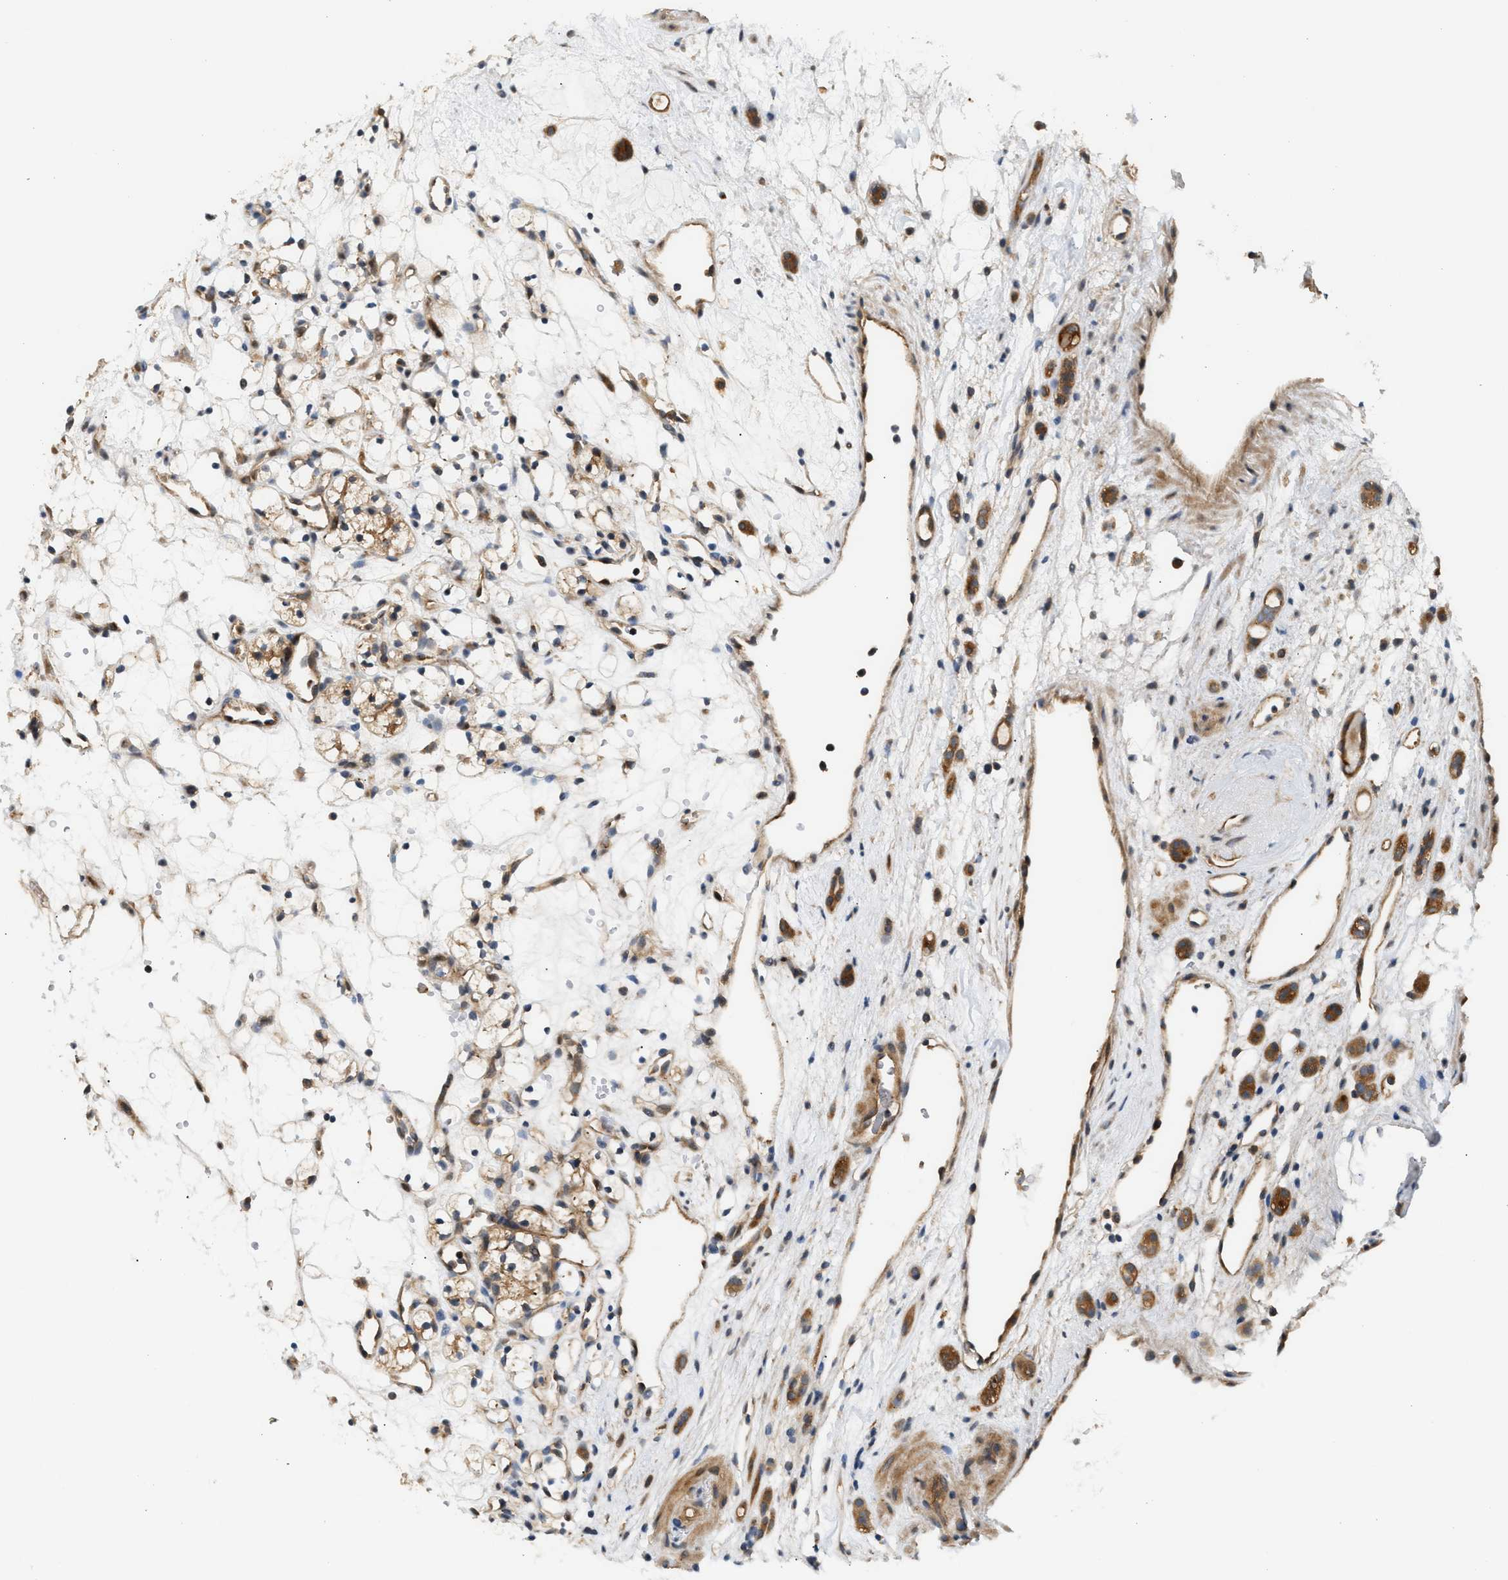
{"staining": {"intensity": "moderate", "quantity": ">75%", "location": "cytoplasmic/membranous"}, "tissue": "renal cancer", "cell_type": "Tumor cells", "image_type": "cancer", "snomed": [{"axis": "morphology", "description": "Adenocarcinoma, NOS"}, {"axis": "topography", "description": "Kidney"}], "caption": "Adenocarcinoma (renal) was stained to show a protein in brown. There is medium levels of moderate cytoplasmic/membranous expression in approximately >75% of tumor cells.", "gene": "MAP2K5", "patient": {"sex": "female", "age": 60}}